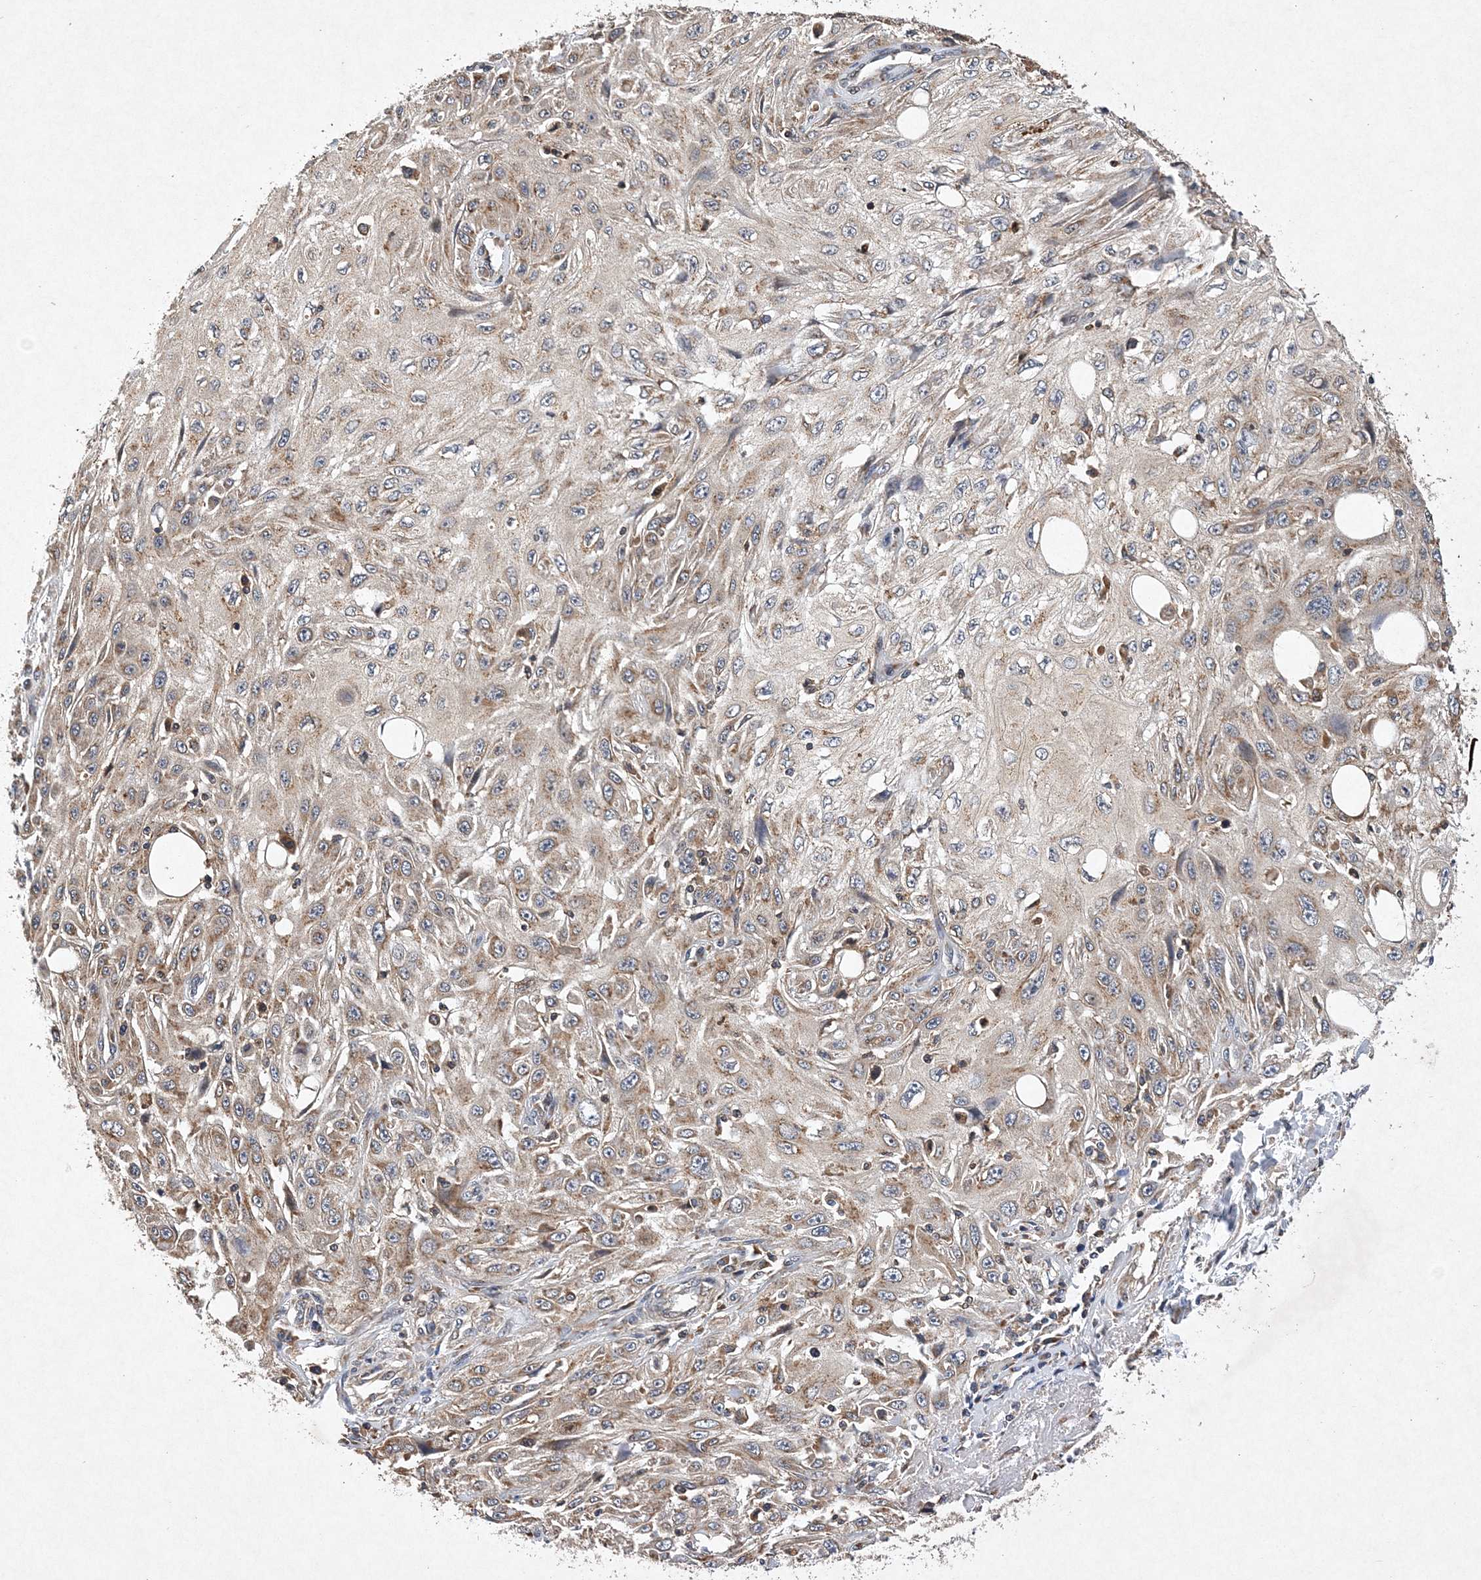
{"staining": {"intensity": "weak", "quantity": ">75%", "location": "cytoplasmic/membranous"}, "tissue": "skin cancer", "cell_type": "Tumor cells", "image_type": "cancer", "snomed": [{"axis": "morphology", "description": "Squamous cell carcinoma, NOS"}, {"axis": "topography", "description": "Skin"}], "caption": "Immunohistochemical staining of human skin cancer (squamous cell carcinoma) shows low levels of weak cytoplasmic/membranous protein staining in about >75% of tumor cells.", "gene": "PROSER1", "patient": {"sex": "male", "age": 75}}